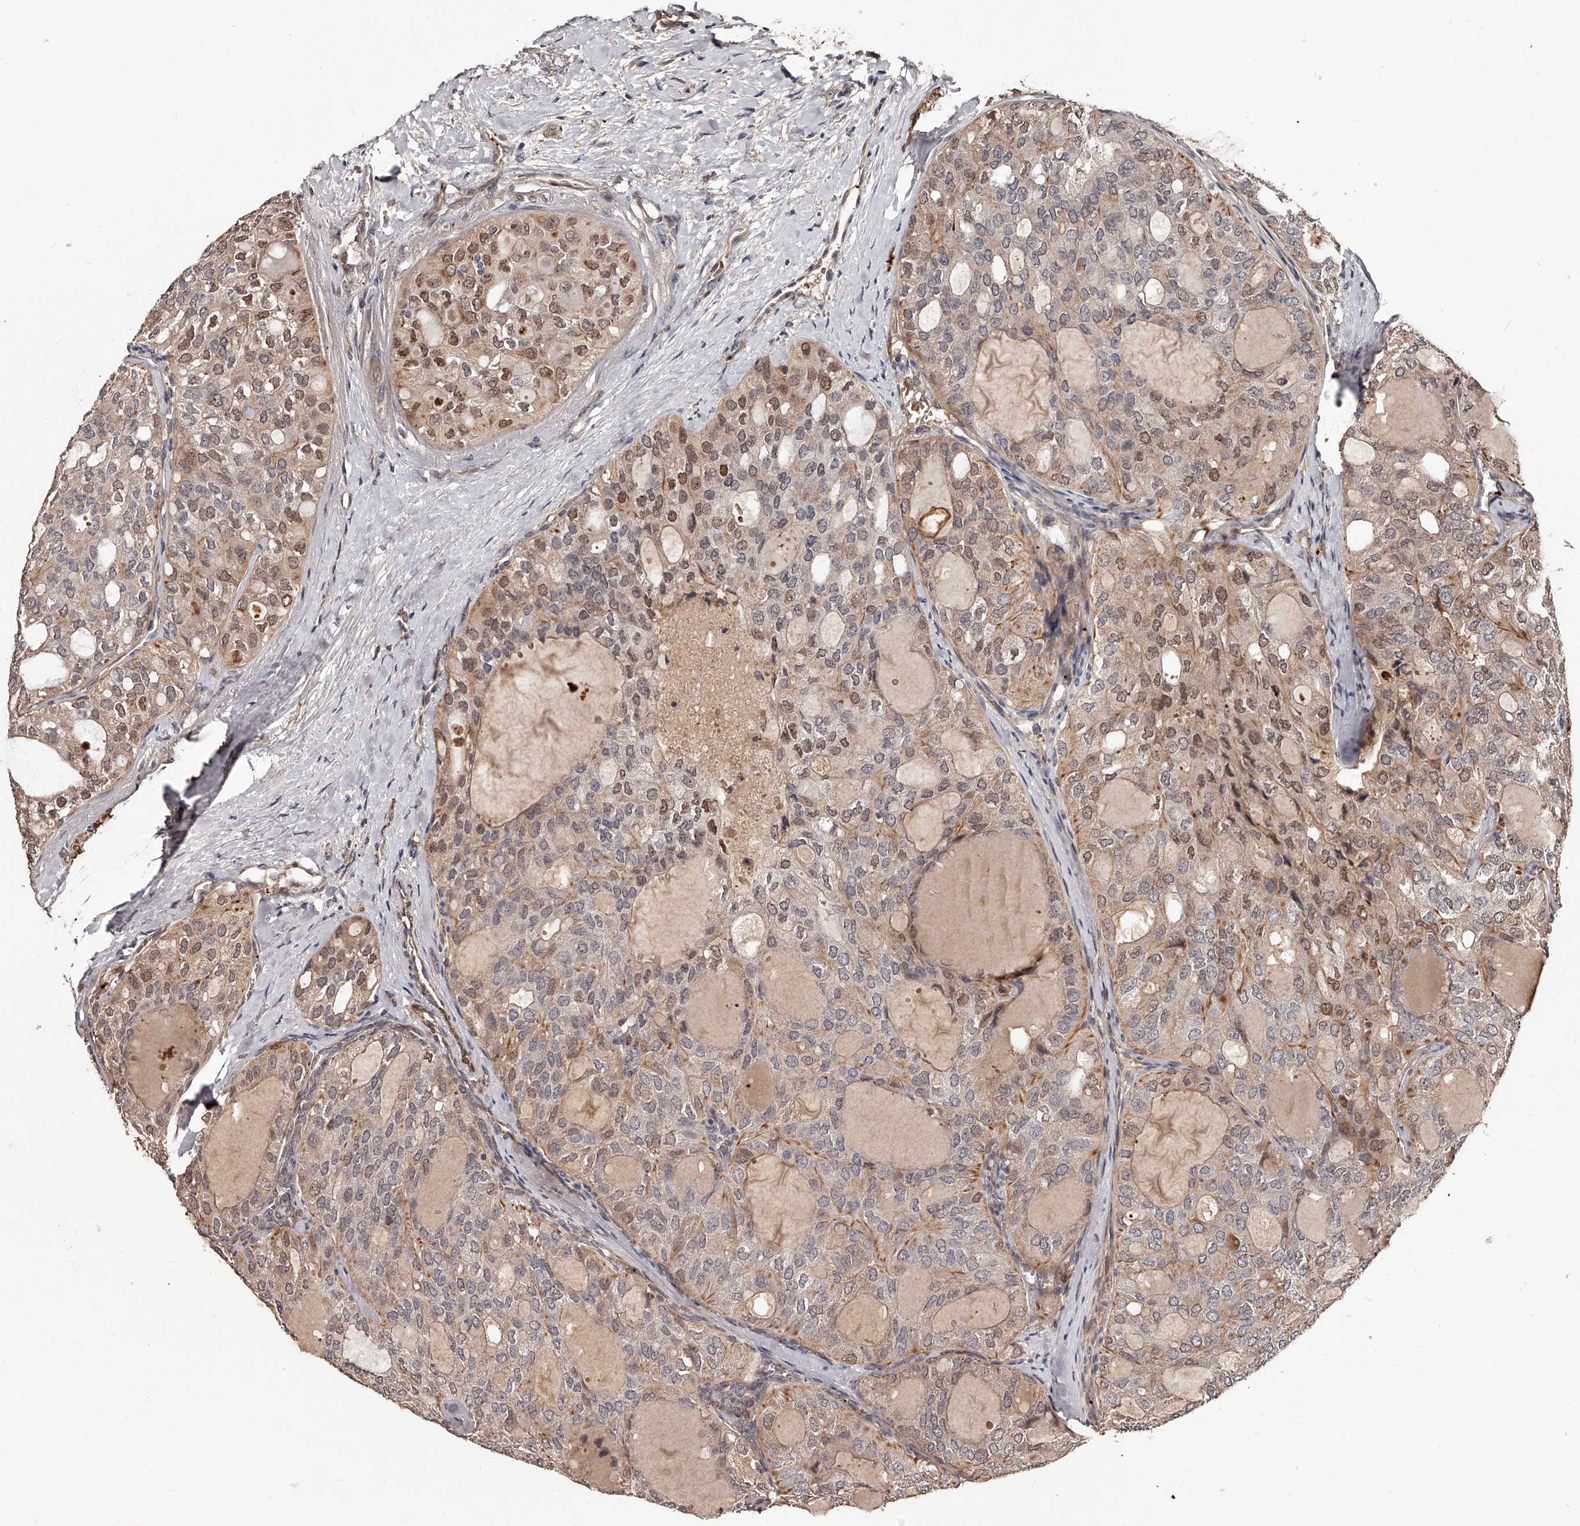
{"staining": {"intensity": "moderate", "quantity": "25%-75%", "location": "cytoplasmic/membranous,nuclear"}, "tissue": "thyroid cancer", "cell_type": "Tumor cells", "image_type": "cancer", "snomed": [{"axis": "morphology", "description": "Follicular adenoma carcinoma, NOS"}, {"axis": "topography", "description": "Thyroid gland"}], "caption": "Human thyroid cancer stained with a brown dye exhibits moderate cytoplasmic/membranous and nuclear positive staining in about 25%-75% of tumor cells.", "gene": "URGCP", "patient": {"sex": "male", "age": 75}}